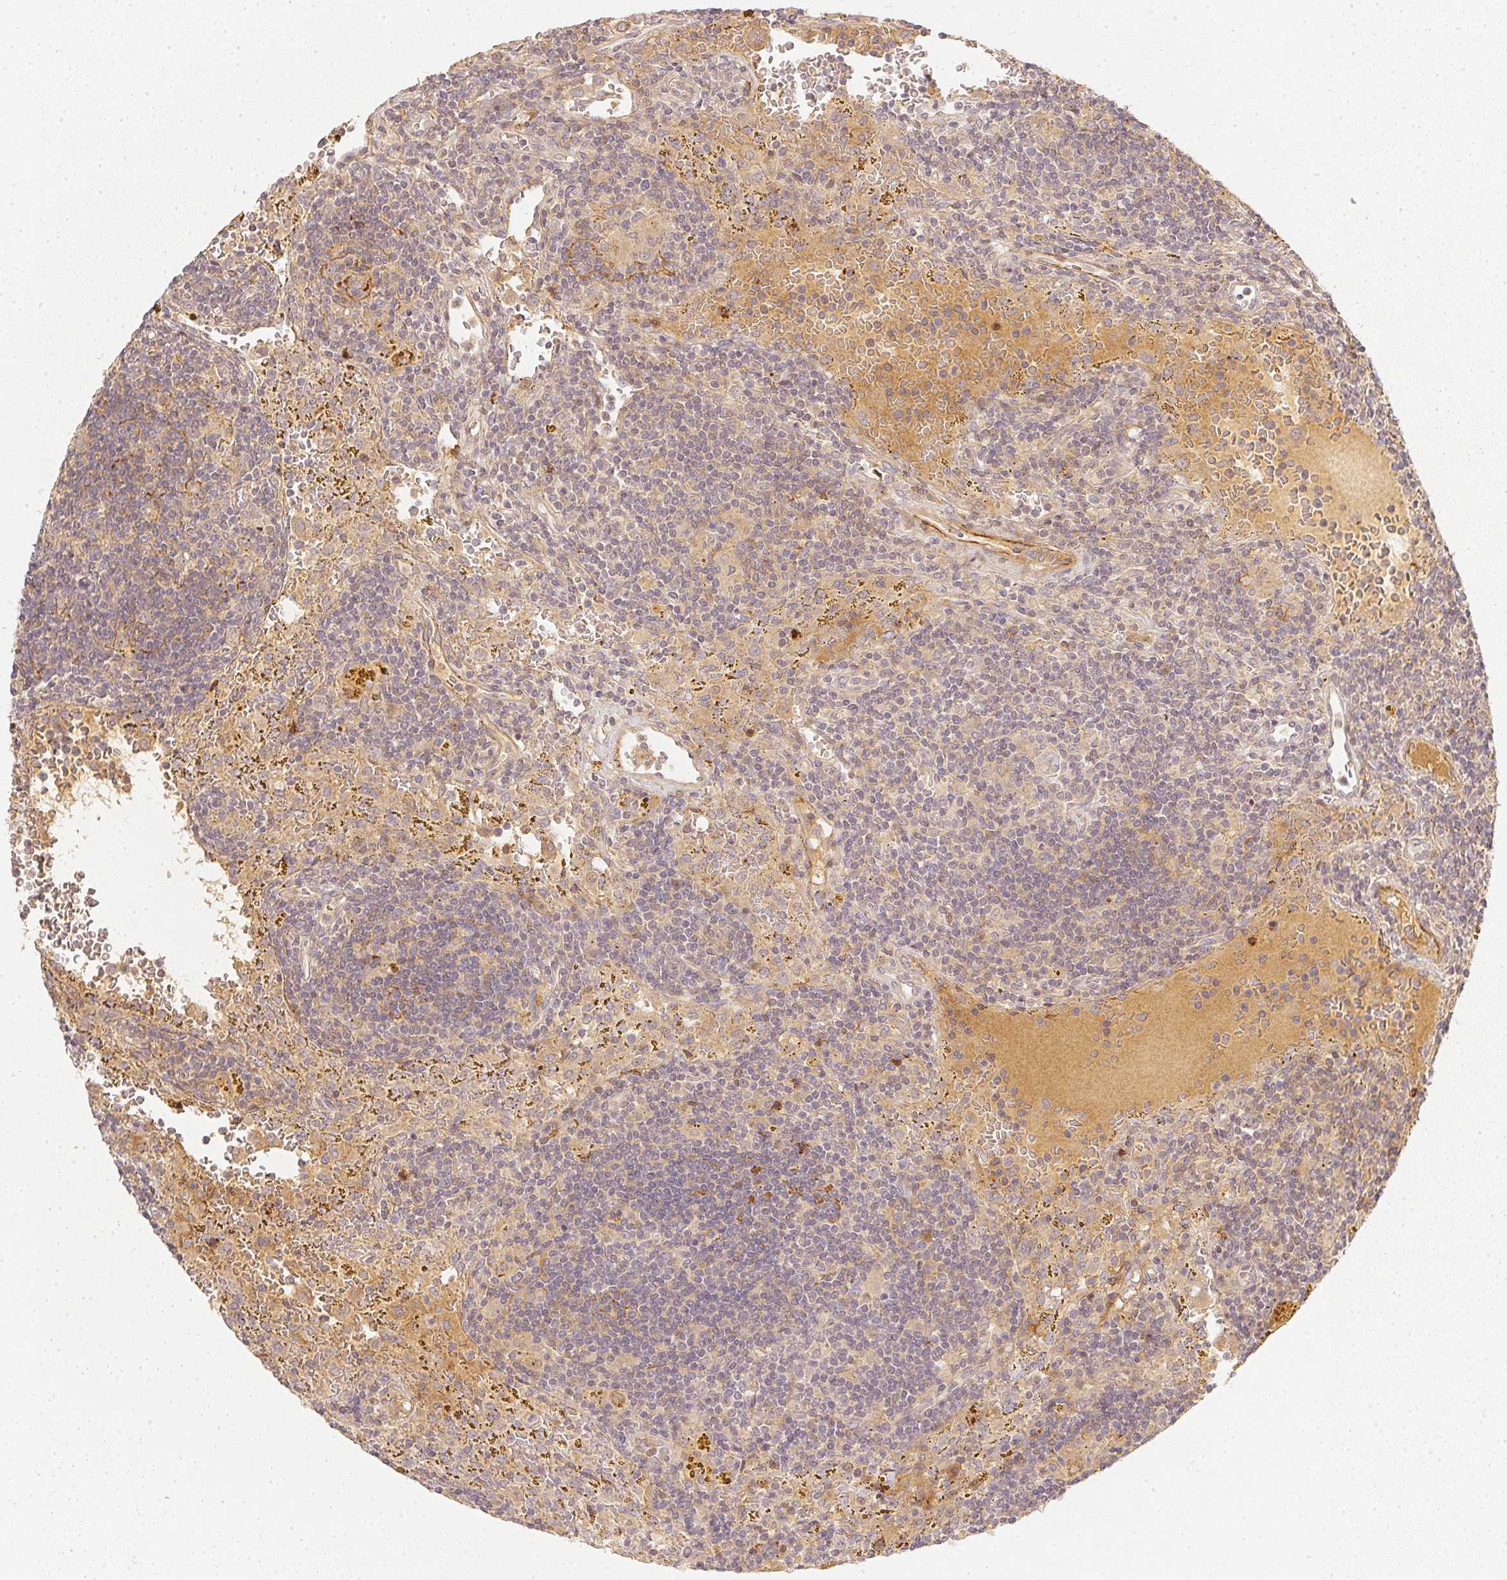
{"staining": {"intensity": "negative", "quantity": "none", "location": "none"}, "tissue": "lymphoma", "cell_type": "Tumor cells", "image_type": "cancer", "snomed": [{"axis": "morphology", "description": "Malignant lymphoma, non-Hodgkin's type, Low grade"}, {"axis": "topography", "description": "Spleen"}], "caption": "This photomicrograph is of lymphoma stained with IHC to label a protein in brown with the nuclei are counter-stained blue. There is no expression in tumor cells.", "gene": "SERPINE1", "patient": {"sex": "female", "age": 70}}